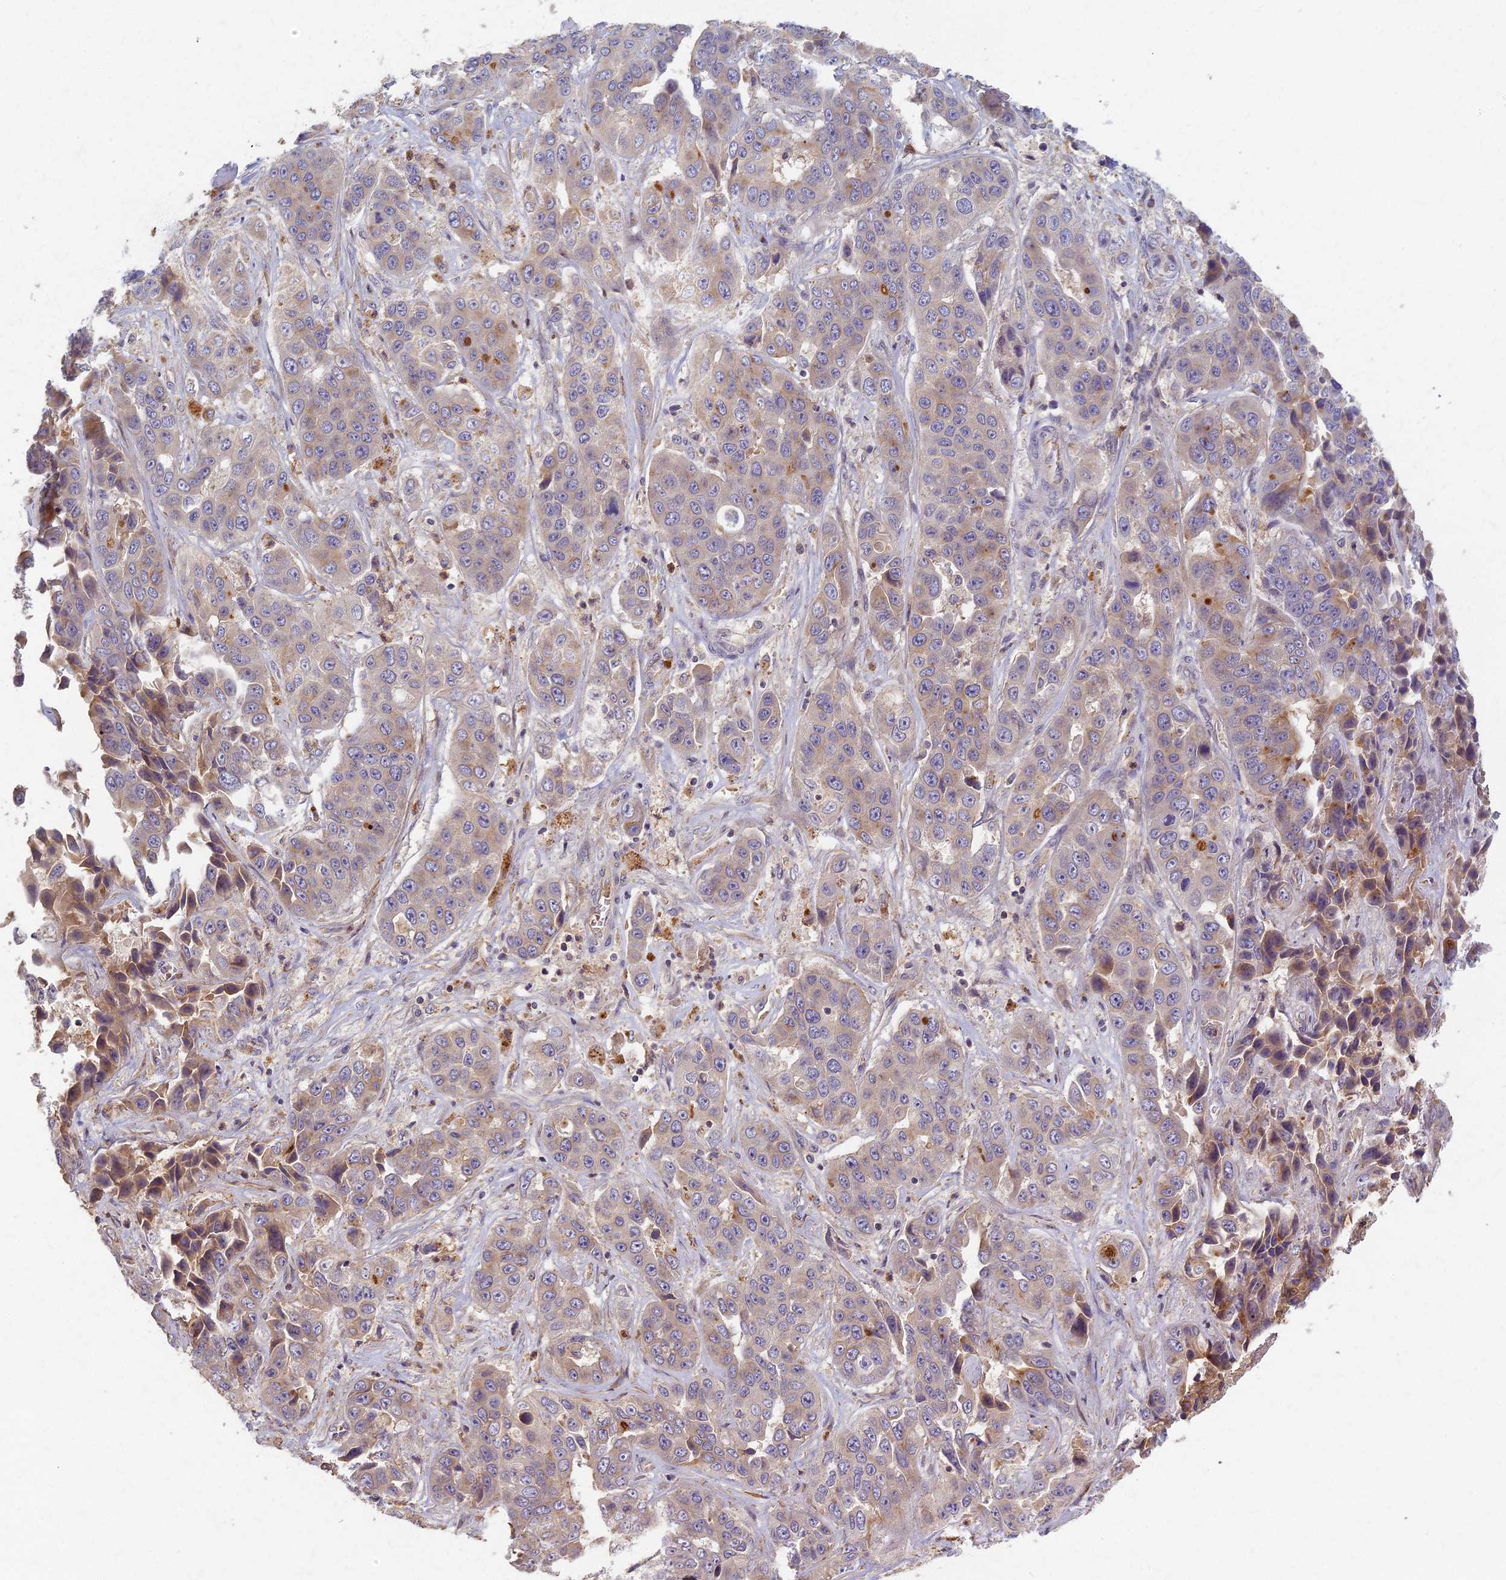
{"staining": {"intensity": "weak", "quantity": "<25%", "location": "cytoplasmic/membranous"}, "tissue": "liver cancer", "cell_type": "Tumor cells", "image_type": "cancer", "snomed": [{"axis": "morphology", "description": "Cholangiocarcinoma"}, {"axis": "topography", "description": "Liver"}], "caption": "Human liver cholangiocarcinoma stained for a protein using IHC displays no positivity in tumor cells.", "gene": "AP4E1", "patient": {"sex": "female", "age": 52}}